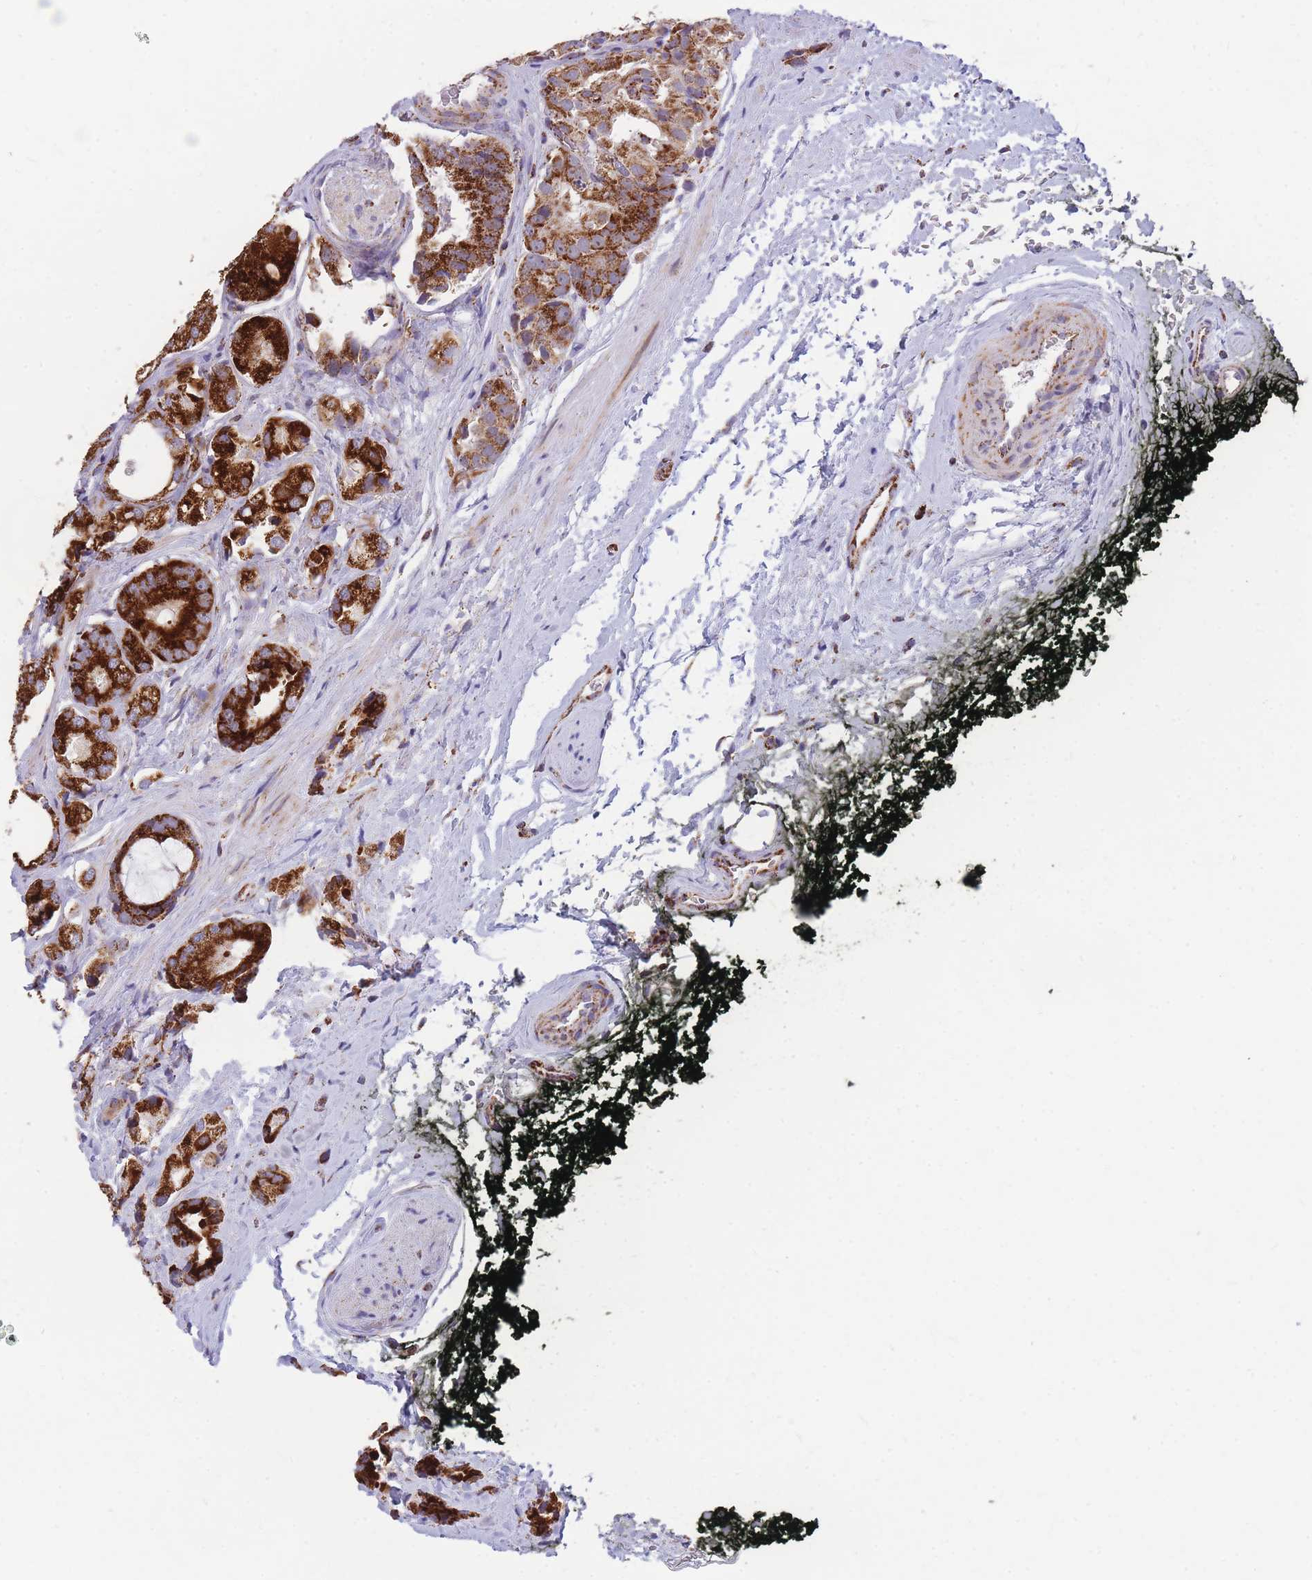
{"staining": {"intensity": "strong", "quantity": ">75%", "location": "cytoplasmic/membranous"}, "tissue": "prostate cancer", "cell_type": "Tumor cells", "image_type": "cancer", "snomed": [{"axis": "morphology", "description": "Adenocarcinoma, High grade"}, {"axis": "topography", "description": "Prostate"}], "caption": "High-magnification brightfield microscopy of adenocarcinoma (high-grade) (prostate) stained with DAB (brown) and counterstained with hematoxylin (blue). tumor cells exhibit strong cytoplasmic/membranous expression is seen in about>75% of cells.", "gene": "DDX49", "patient": {"sex": "male", "age": 71}}